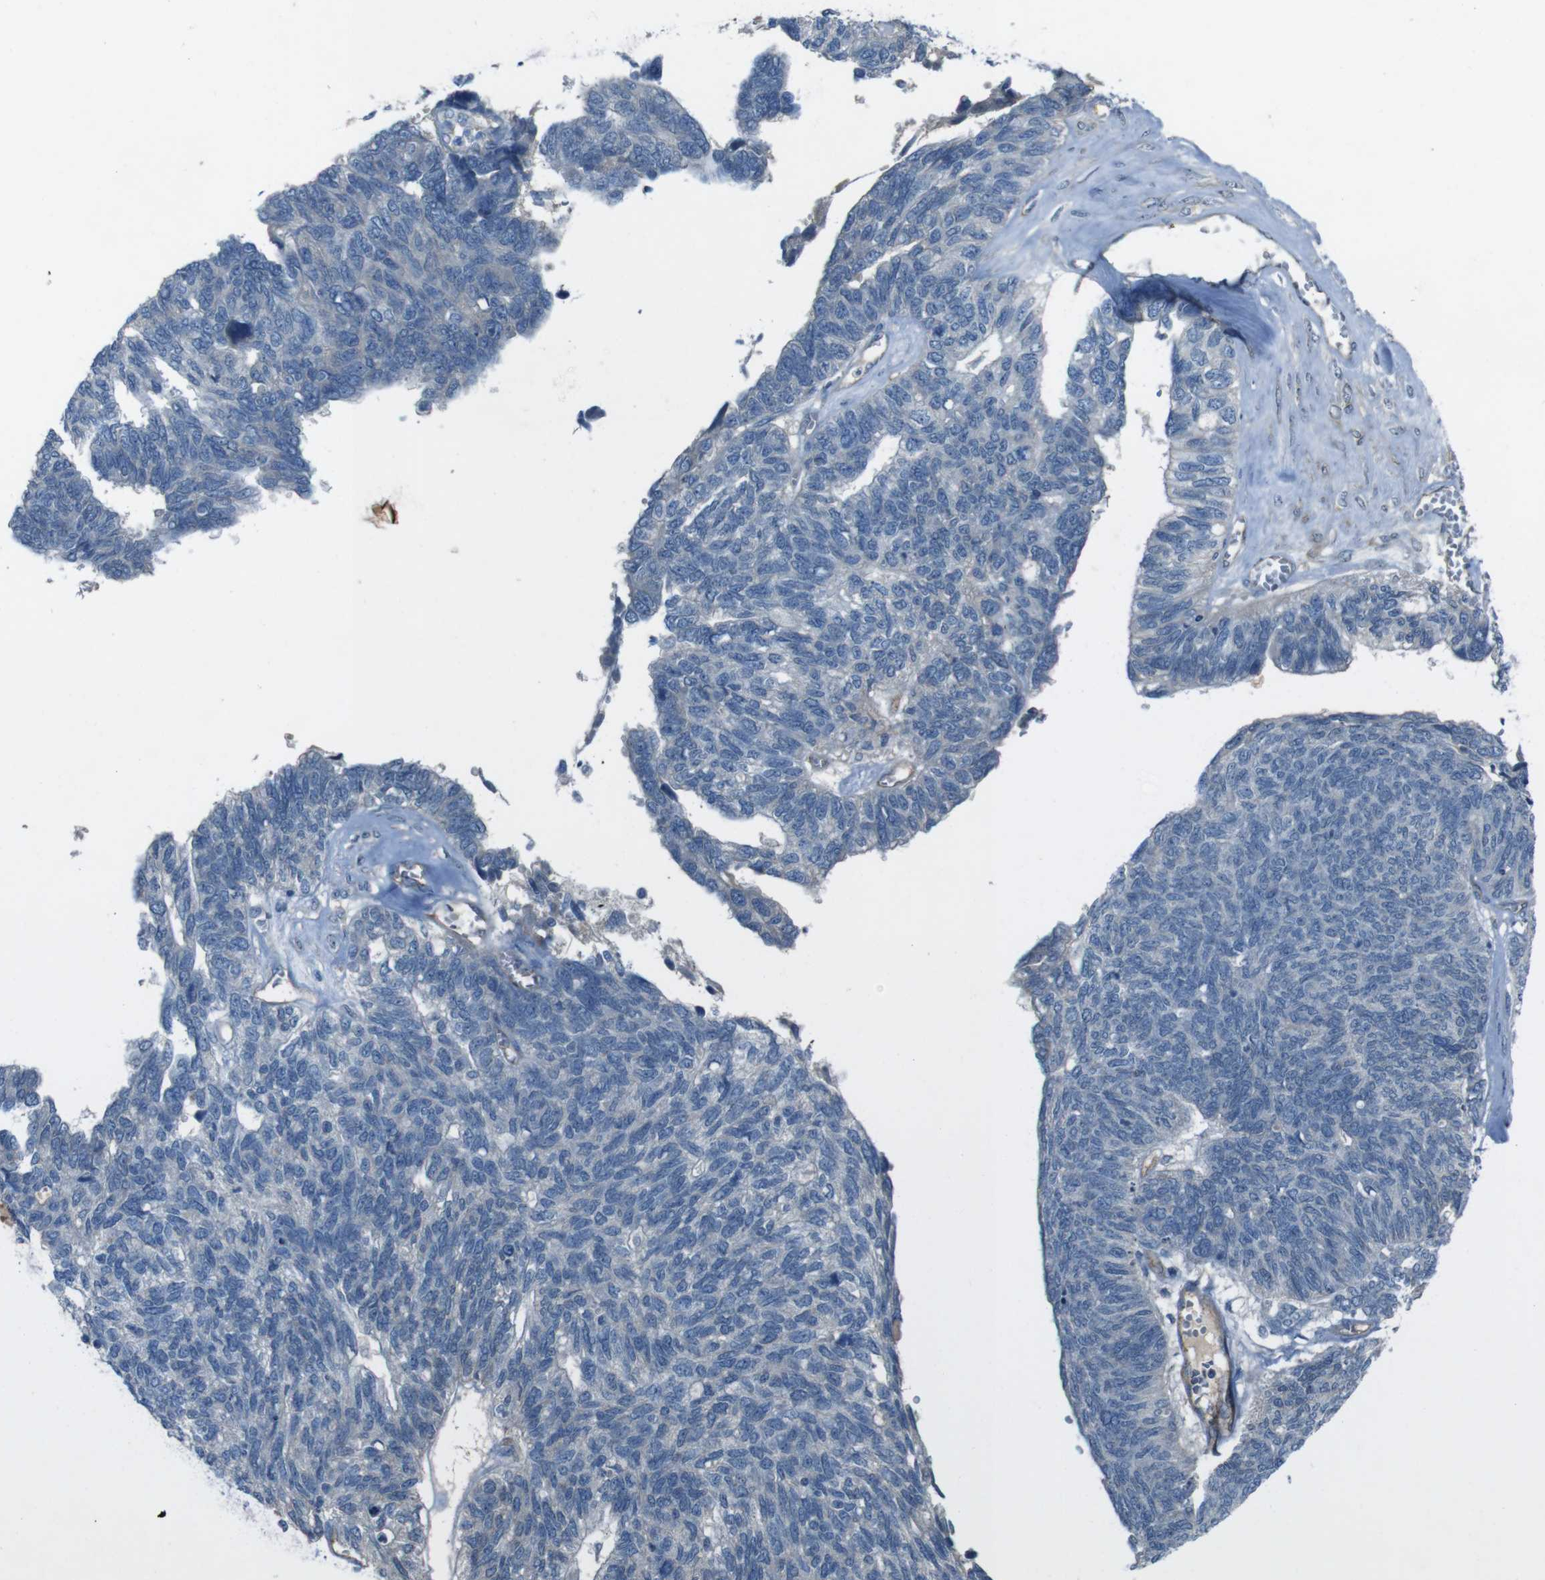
{"staining": {"intensity": "negative", "quantity": "none", "location": "none"}, "tissue": "ovarian cancer", "cell_type": "Tumor cells", "image_type": "cancer", "snomed": [{"axis": "morphology", "description": "Cystadenocarcinoma, serous, NOS"}, {"axis": "topography", "description": "Ovary"}], "caption": "Tumor cells are negative for protein expression in human serous cystadenocarcinoma (ovarian).", "gene": "PVR", "patient": {"sex": "female", "age": 79}}